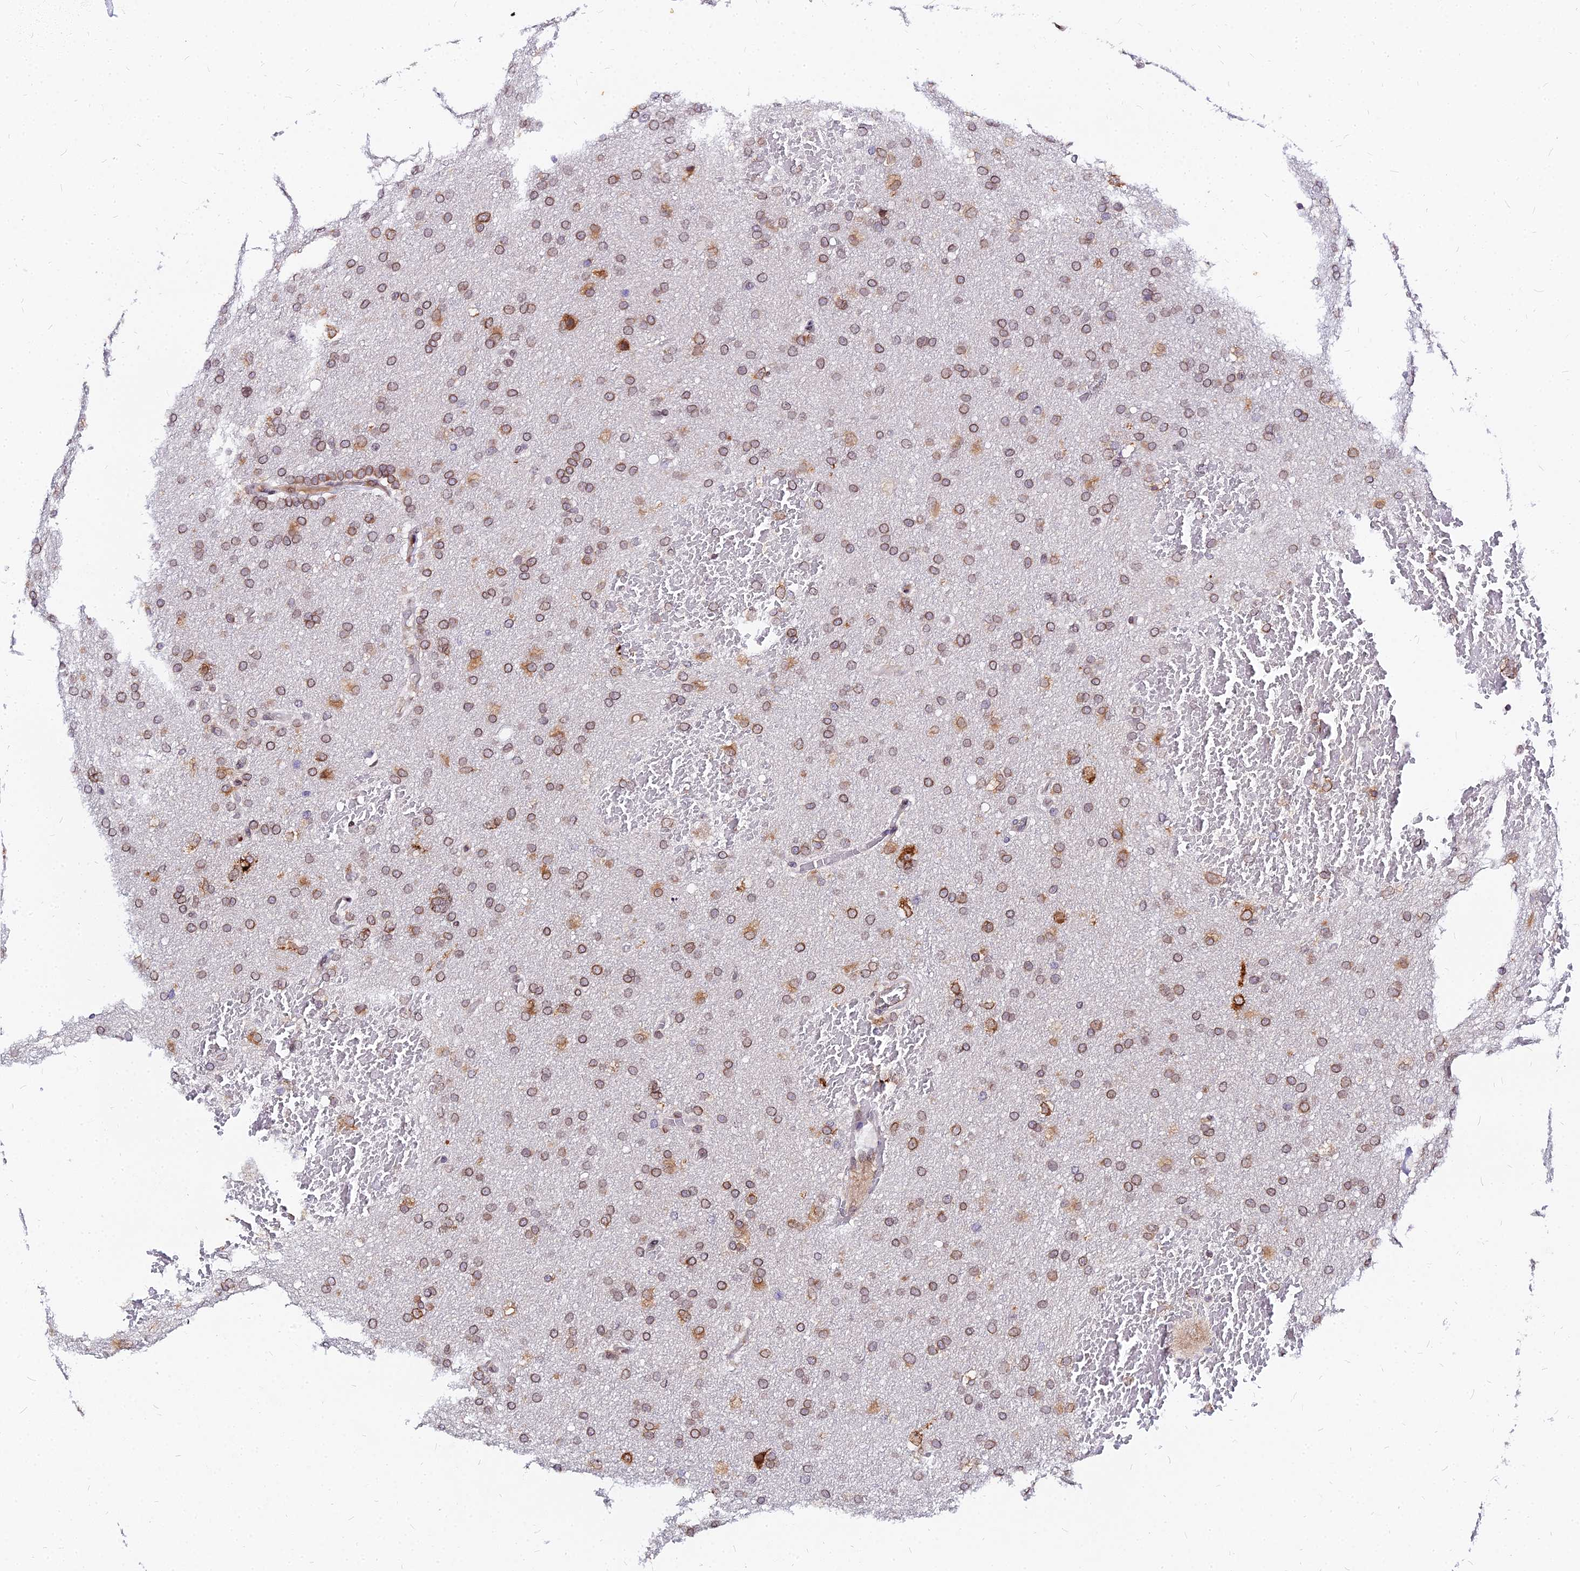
{"staining": {"intensity": "moderate", "quantity": ">75%", "location": "cytoplasmic/membranous,nuclear"}, "tissue": "glioma", "cell_type": "Tumor cells", "image_type": "cancer", "snomed": [{"axis": "morphology", "description": "Glioma, malignant, High grade"}, {"axis": "topography", "description": "Cerebral cortex"}], "caption": "Glioma was stained to show a protein in brown. There is medium levels of moderate cytoplasmic/membranous and nuclear staining in about >75% of tumor cells.", "gene": "RNF121", "patient": {"sex": "female", "age": 36}}